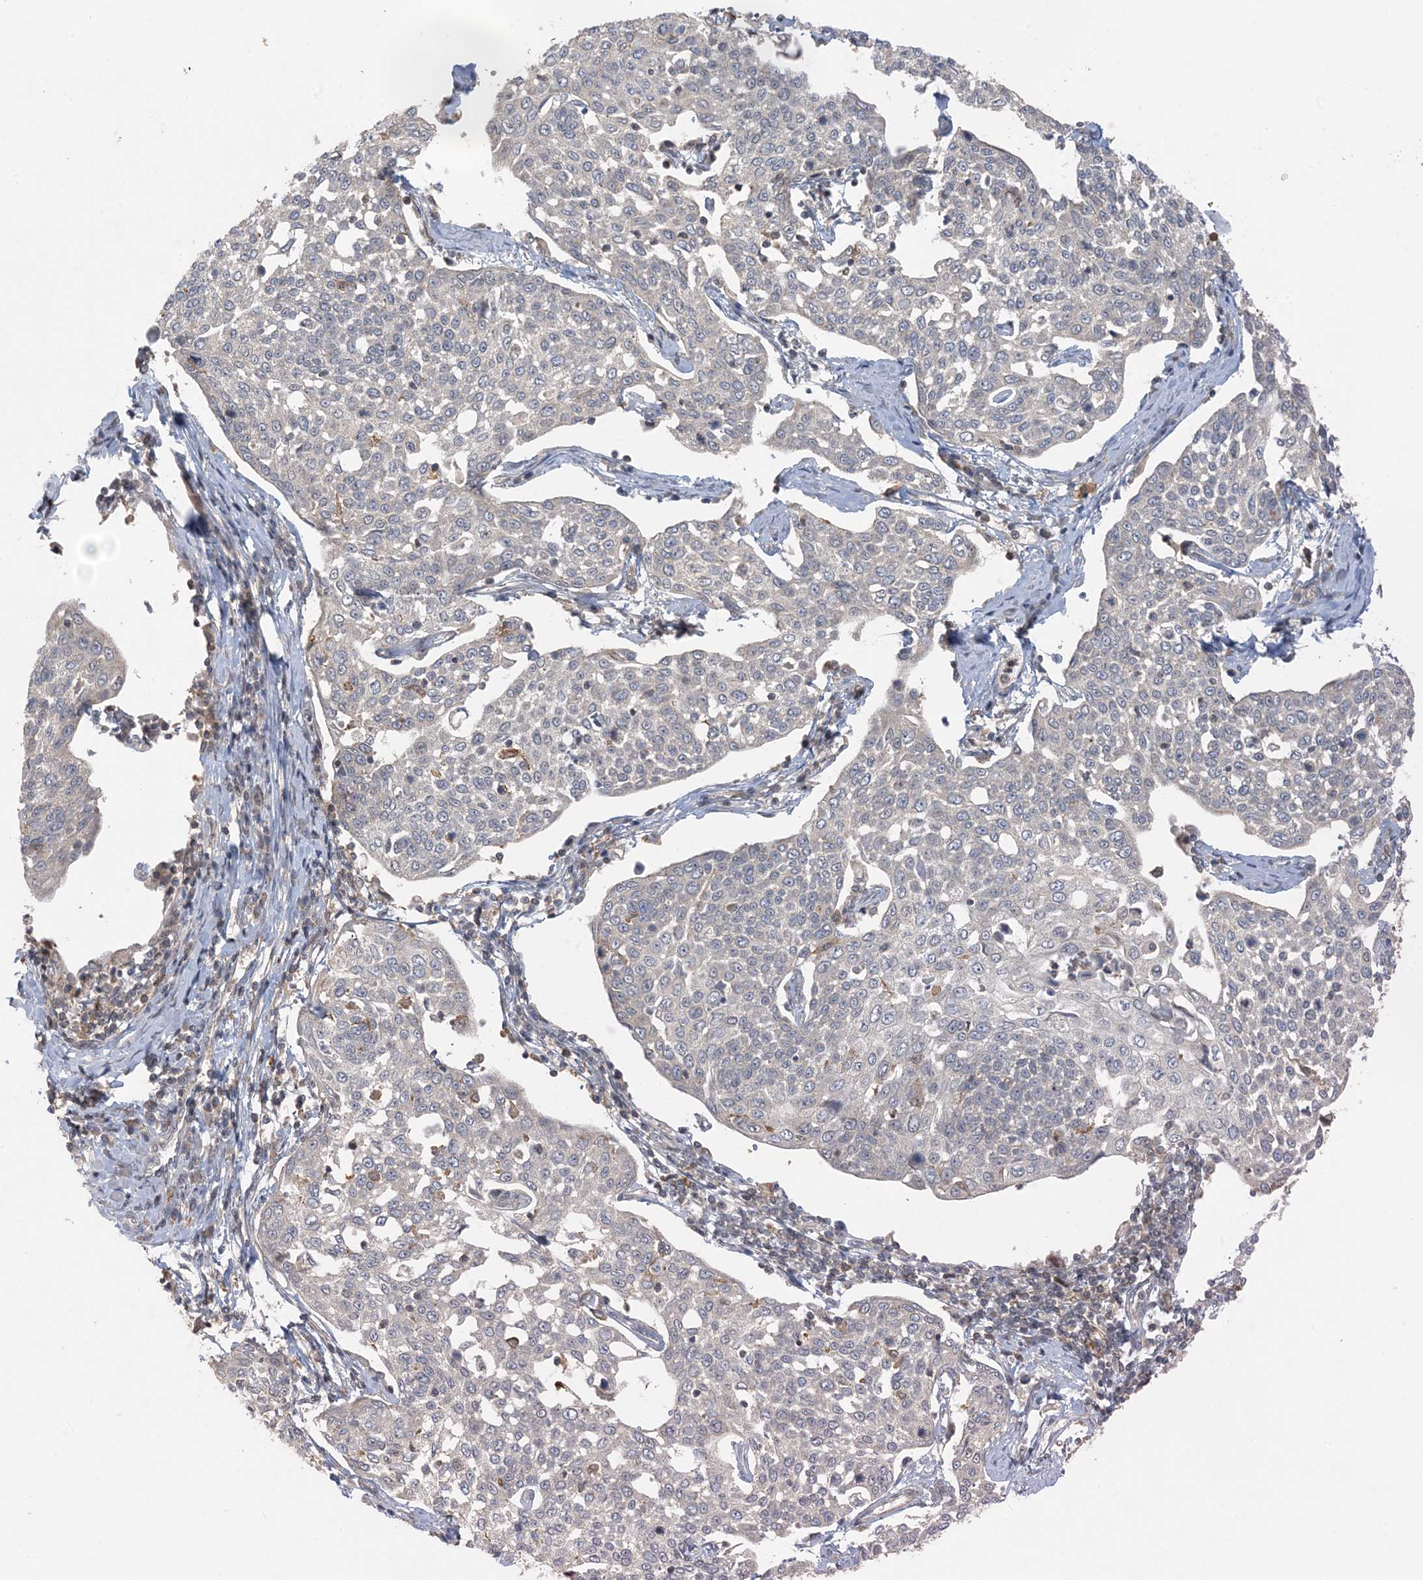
{"staining": {"intensity": "negative", "quantity": "none", "location": "none"}, "tissue": "cervical cancer", "cell_type": "Tumor cells", "image_type": "cancer", "snomed": [{"axis": "morphology", "description": "Squamous cell carcinoma, NOS"}, {"axis": "topography", "description": "Cervix"}], "caption": "The photomicrograph displays no significant positivity in tumor cells of squamous cell carcinoma (cervical). Brightfield microscopy of IHC stained with DAB (3,3'-diaminobenzidine) (brown) and hematoxylin (blue), captured at high magnification.", "gene": "OBI1", "patient": {"sex": "female", "age": 34}}